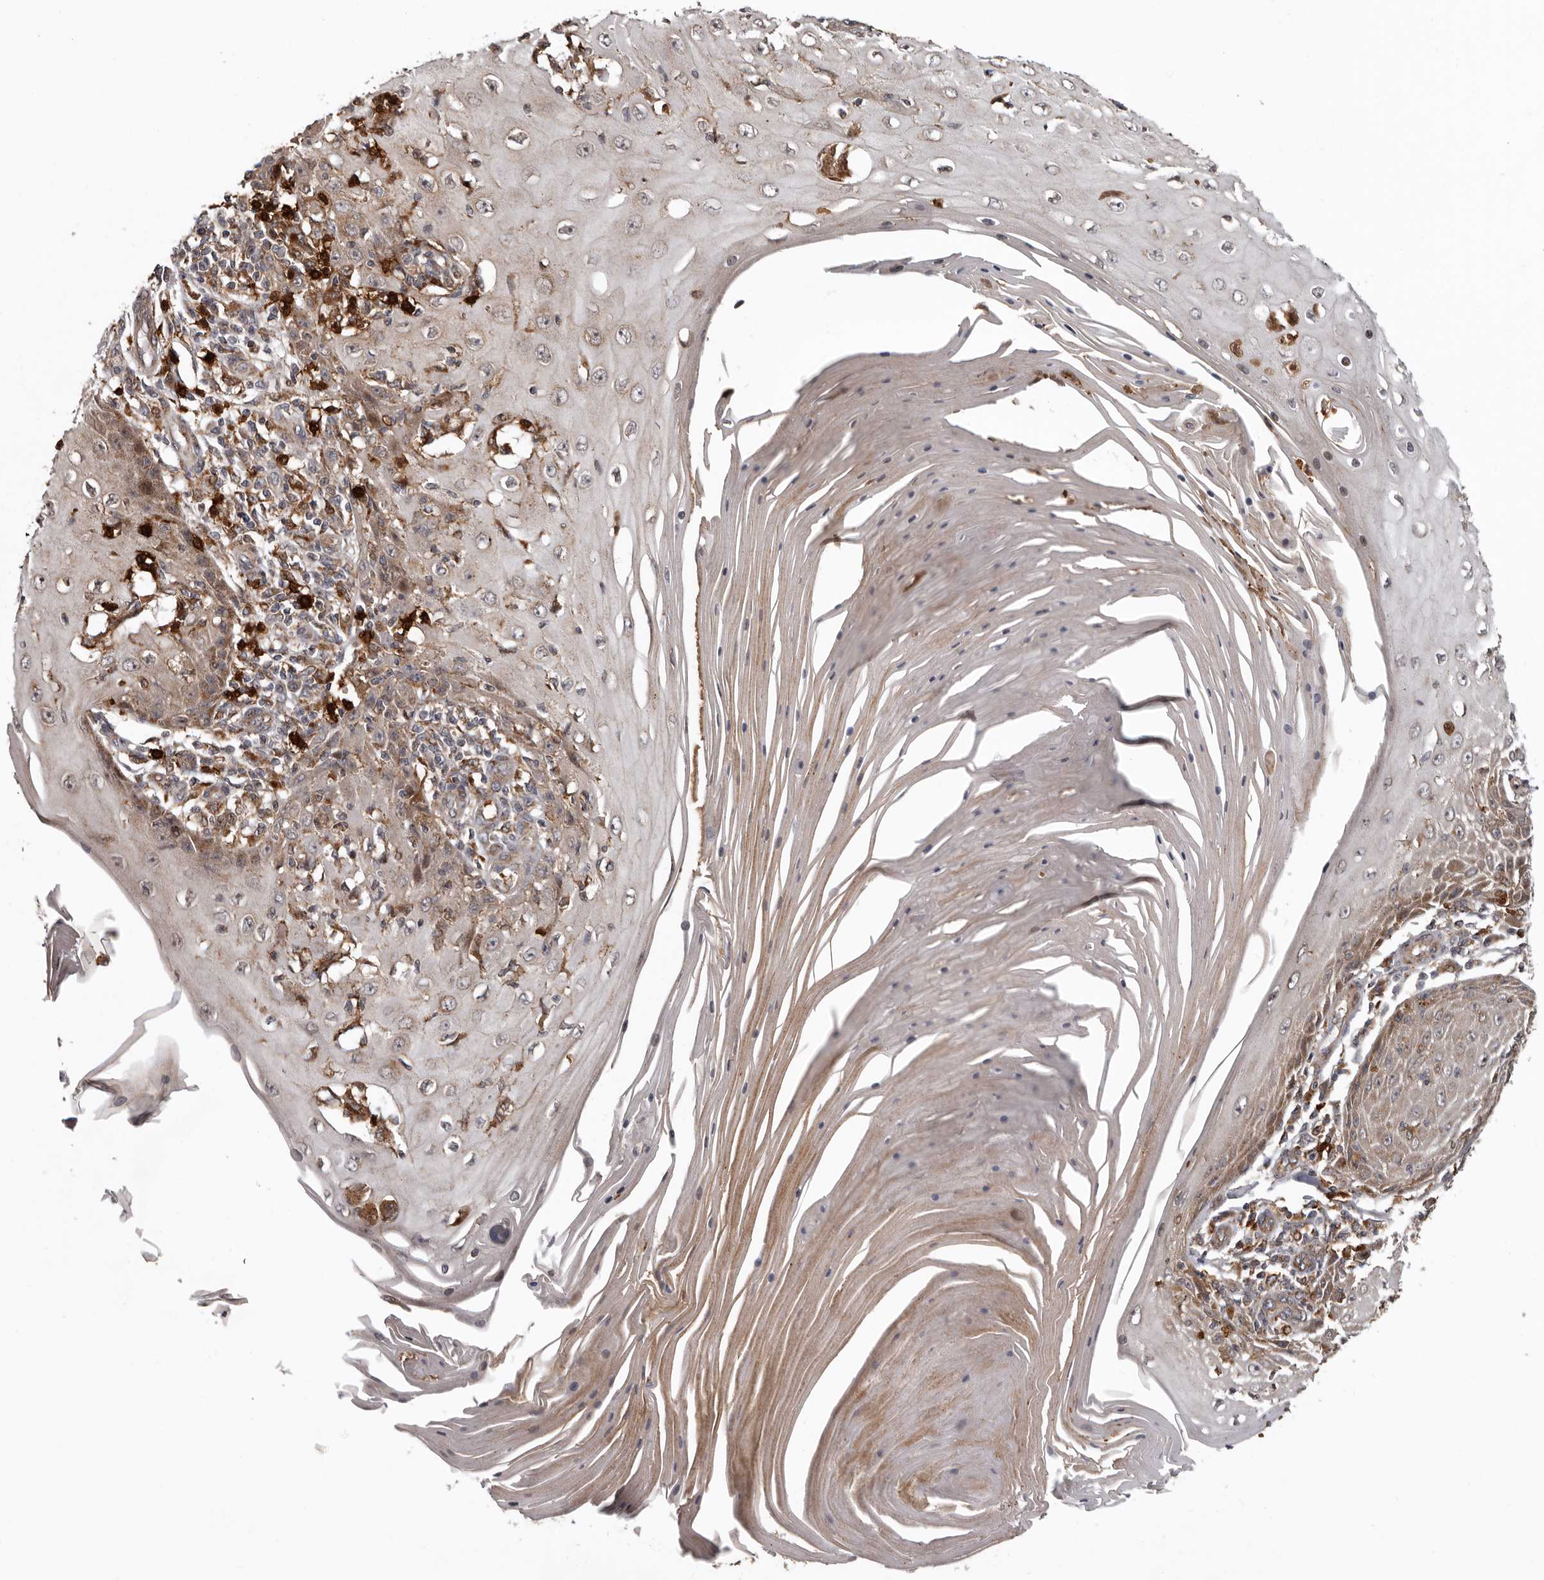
{"staining": {"intensity": "weak", "quantity": ">75%", "location": "cytoplasmic/membranous"}, "tissue": "skin cancer", "cell_type": "Tumor cells", "image_type": "cancer", "snomed": [{"axis": "morphology", "description": "Squamous cell carcinoma, NOS"}, {"axis": "topography", "description": "Skin"}], "caption": "Immunohistochemistry (IHC) histopathology image of human squamous cell carcinoma (skin) stained for a protein (brown), which displays low levels of weak cytoplasmic/membranous expression in approximately >75% of tumor cells.", "gene": "FGFR4", "patient": {"sex": "female", "age": 73}}